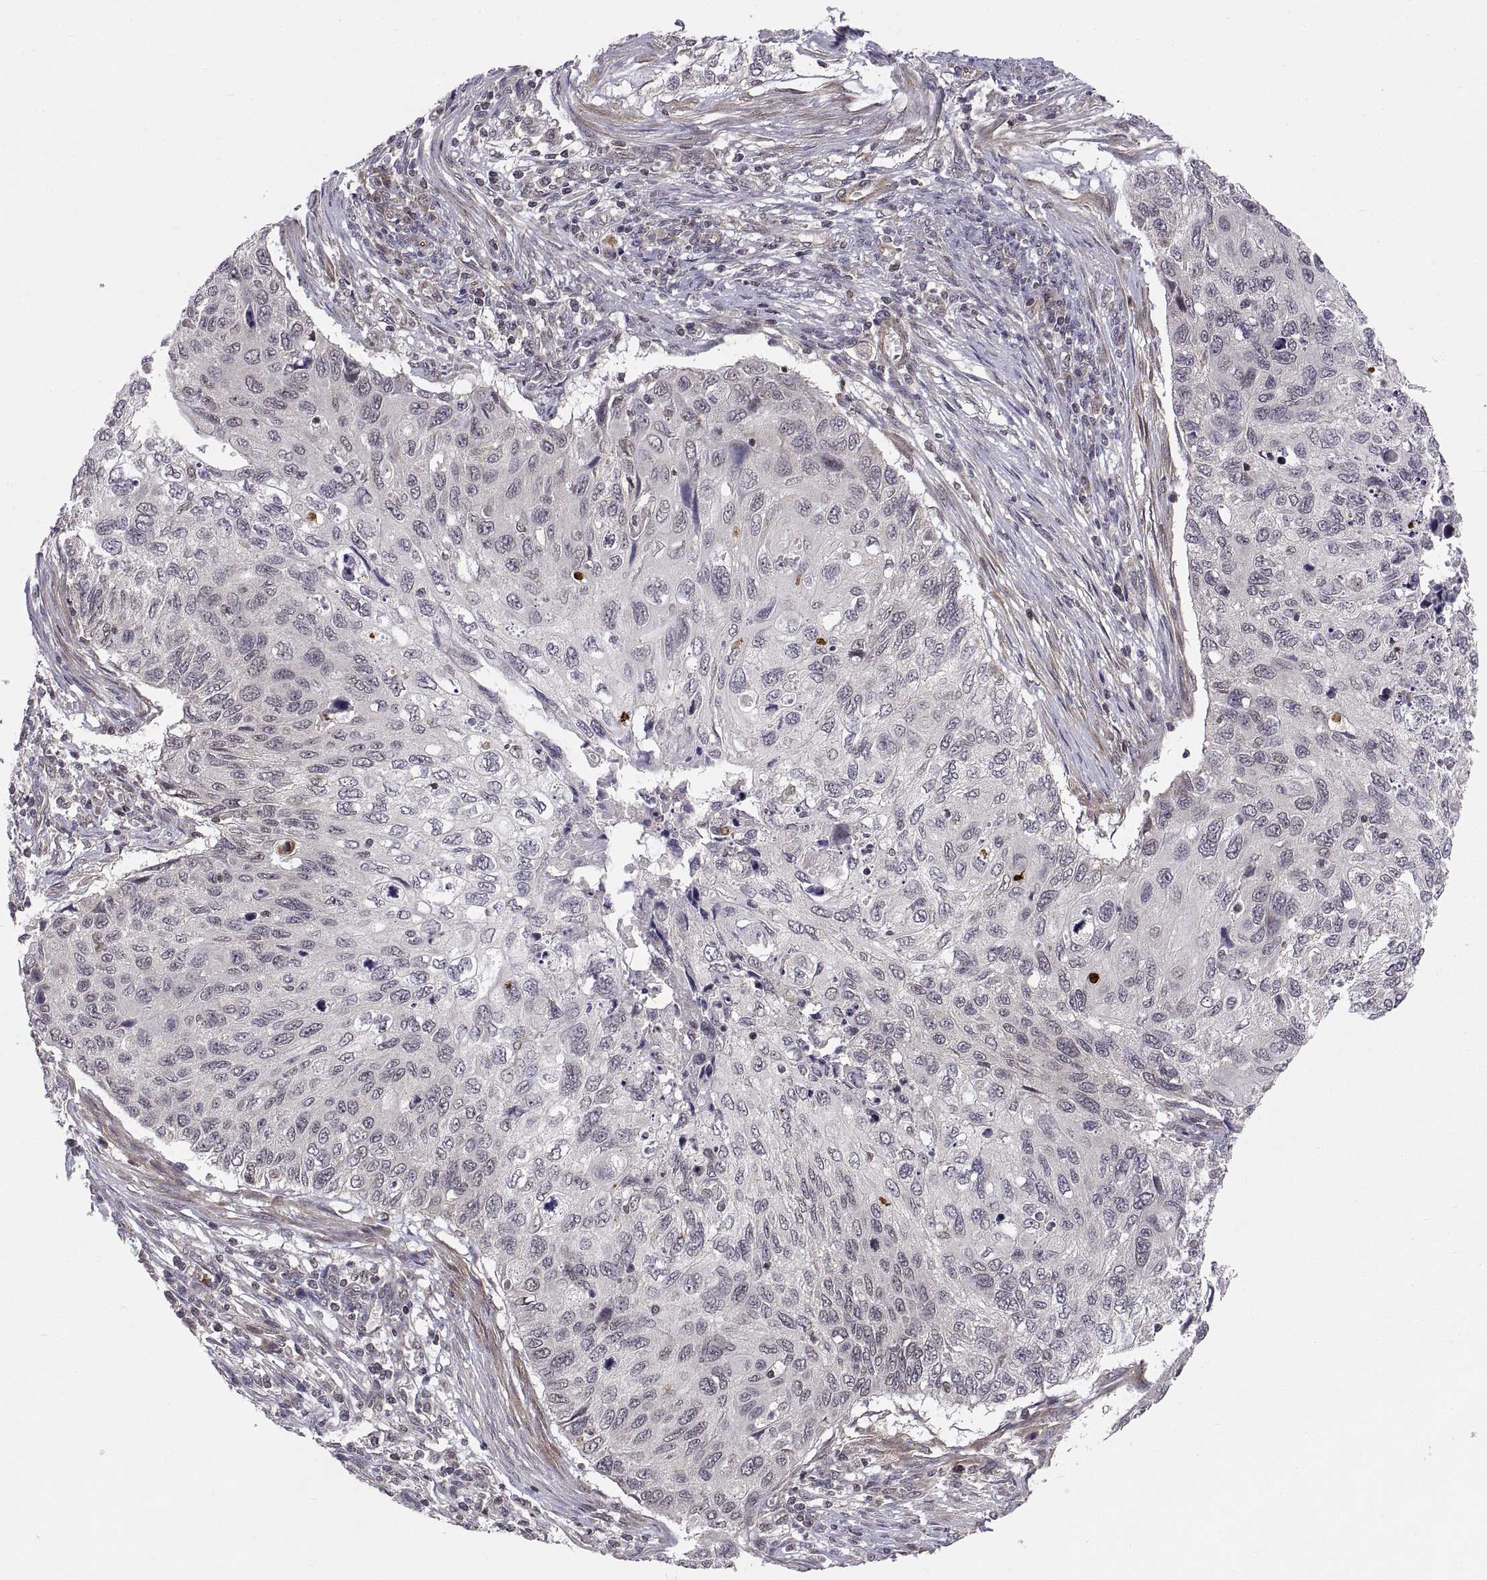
{"staining": {"intensity": "negative", "quantity": "none", "location": "none"}, "tissue": "cervical cancer", "cell_type": "Tumor cells", "image_type": "cancer", "snomed": [{"axis": "morphology", "description": "Squamous cell carcinoma, NOS"}, {"axis": "topography", "description": "Cervix"}], "caption": "Cervical cancer was stained to show a protein in brown. There is no significant staining in tumor cells.", "gene": "ABL2", "patient": {"sex": "female", "age": 70}}